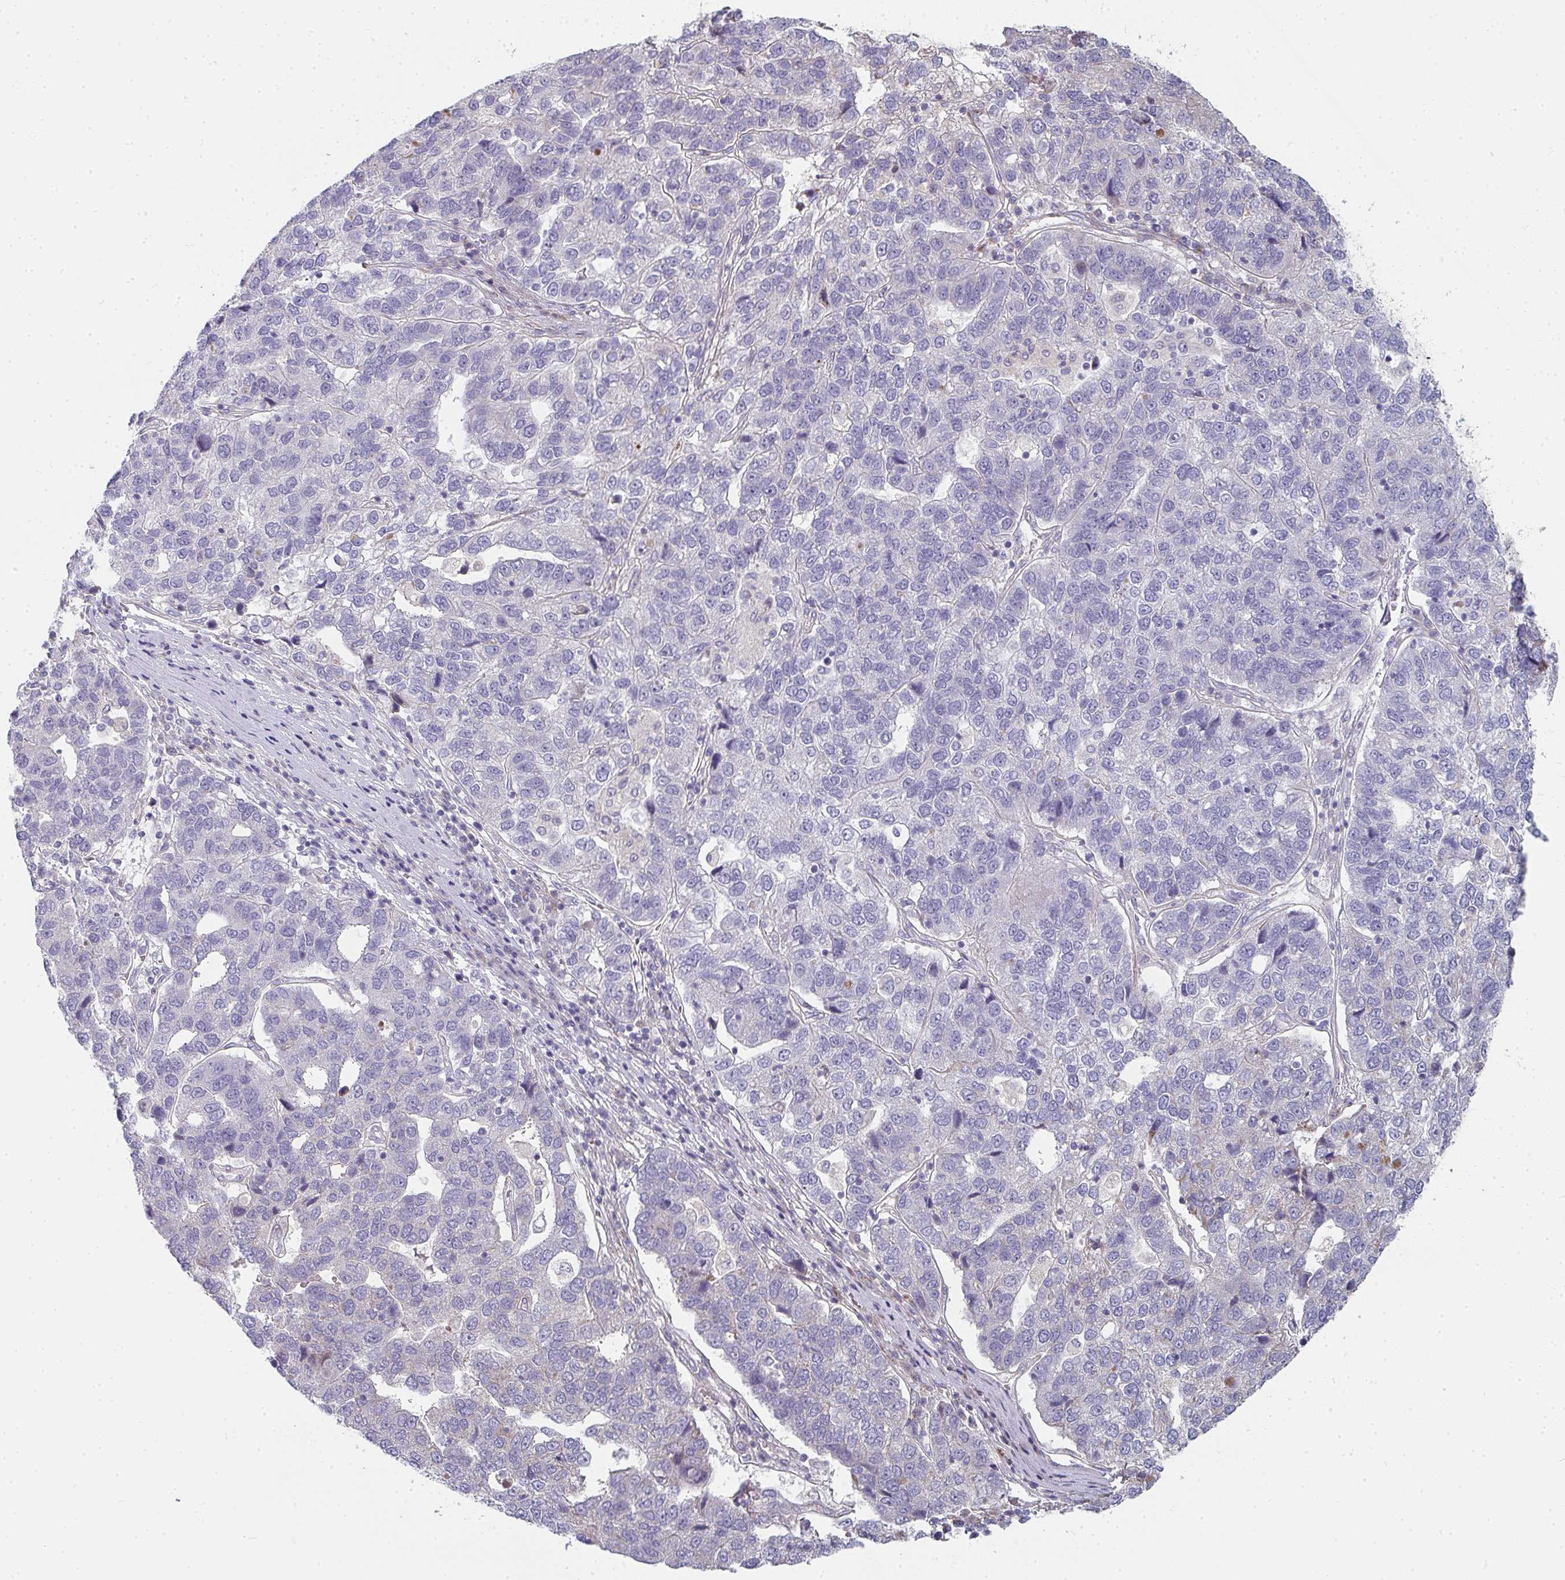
{"staining": {"intensity": "negative", "quantity": "none", "location": "none"}, "tissue": "pancreatic cancer", "cell_type": "Tumor cells", "image_type": "cancer", "snomed": [{"axis": "morphology", "description": "Adenocarcinoma, NOS"}, {"axis": "topography", "description": "Pancreas"}], "caption": "Human pancreatic adenocarcinoma stained for a protein using immunohistochemistry (IHC) demonstrates no positivity in tumor cells.", "gene": "RHEBL1", "patient": {"sex": "female", "age": 61}}